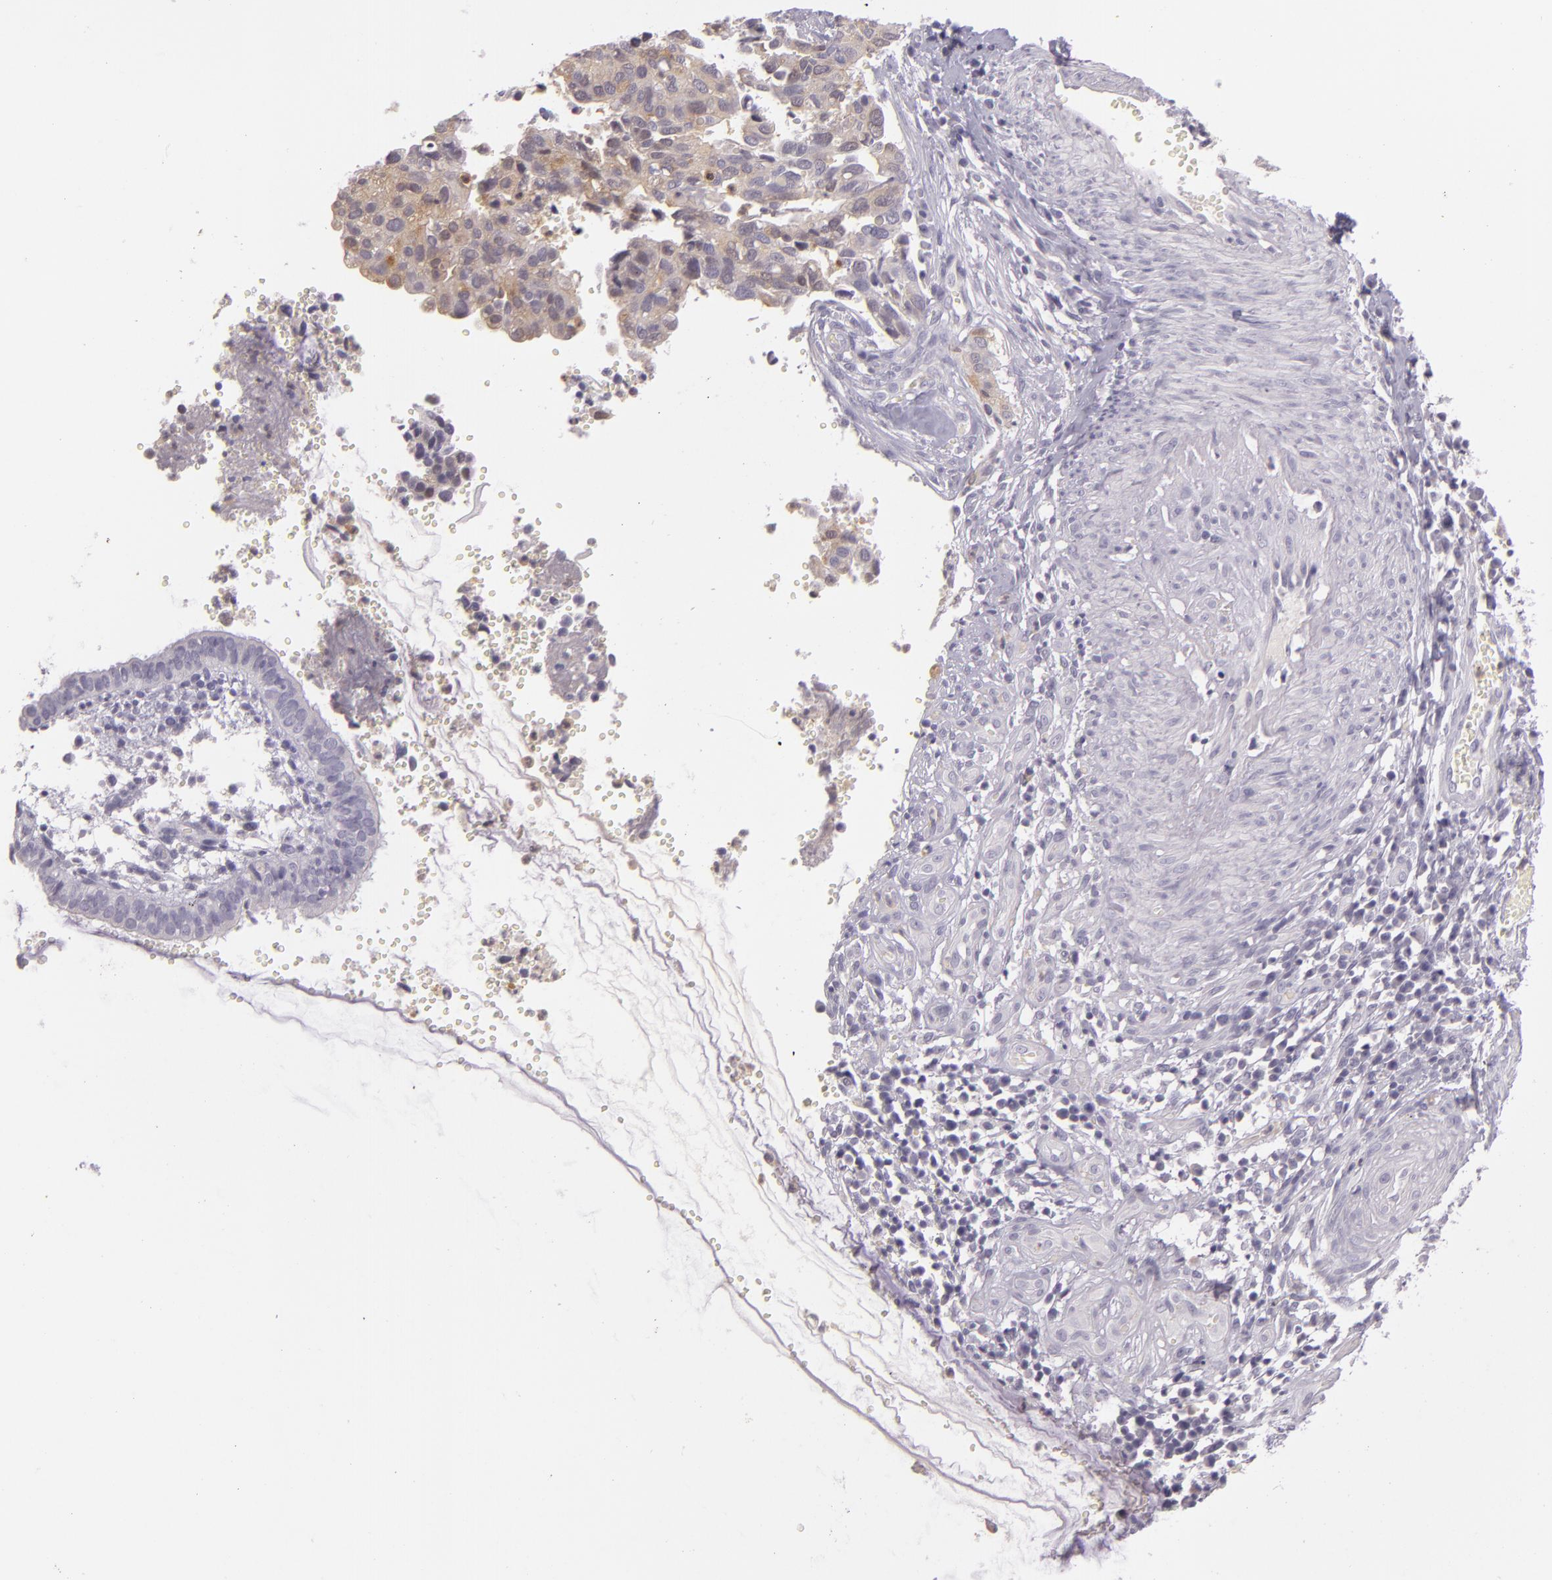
{"staining": {"intensity": "weak", "quantity": "25%-75%", "location": "cytoplasmic/membranous"}, "tissue": "cervical cancer", "cell_type": "Tumor cells", "image_type": "cancer", "snomed": [{"axis": "morphology", "description": "Normal tissue, NOS"}, {"axis": "morphology", "description": "Squamous cell carcinoma, NOS"}, {"axis": "topography", "description": "Cervix"}], "caption": "The immunohistochemical stain labels weak cytoplasmic/membranous positivity in tumor cells of cervical cancer (squamous cell carcinoma) tissue.", "gene": "CBS", "patient": {"sex": "female", "age": 45}}